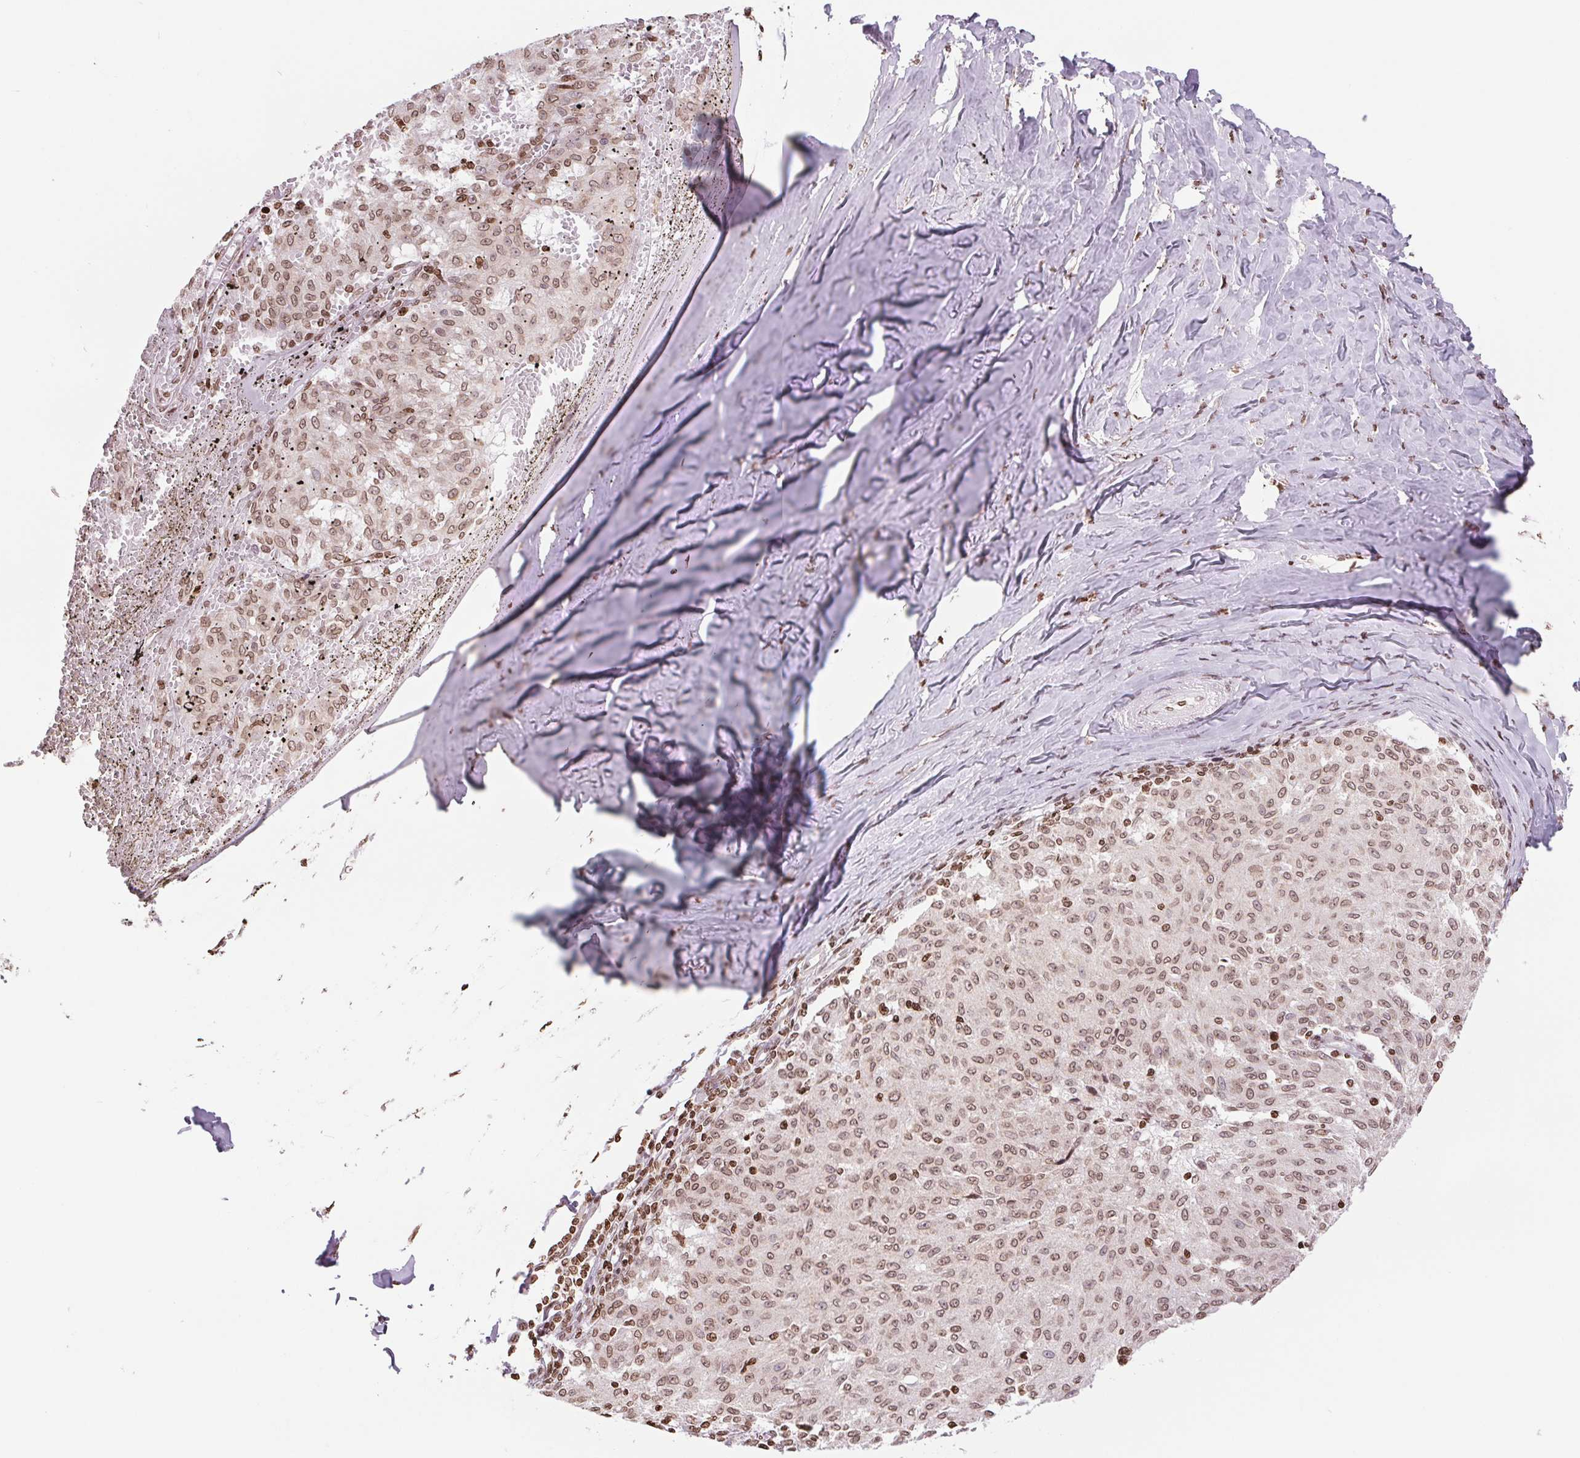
{"staining": {"intensity": "moderate", "quantity": ">75%", "location": "cytoplasmic/membranous,nuclear"}, "tissue": "melanoma", "cell_type": "Tumor cells", "image_type": "cancer", "snomed": [{"axis": "morphology", "description": "Malignant melanoma, NOS"}, {"axis": "topography", "description": "Skin"}], "caption": "A brown stain labels moderate cytoplasmic/membranous and nuclear expression of a protein in human malignant melanoma tumor cells.", "gene": "SMIM12", "patient": {"sex": "female", "age": 72}}